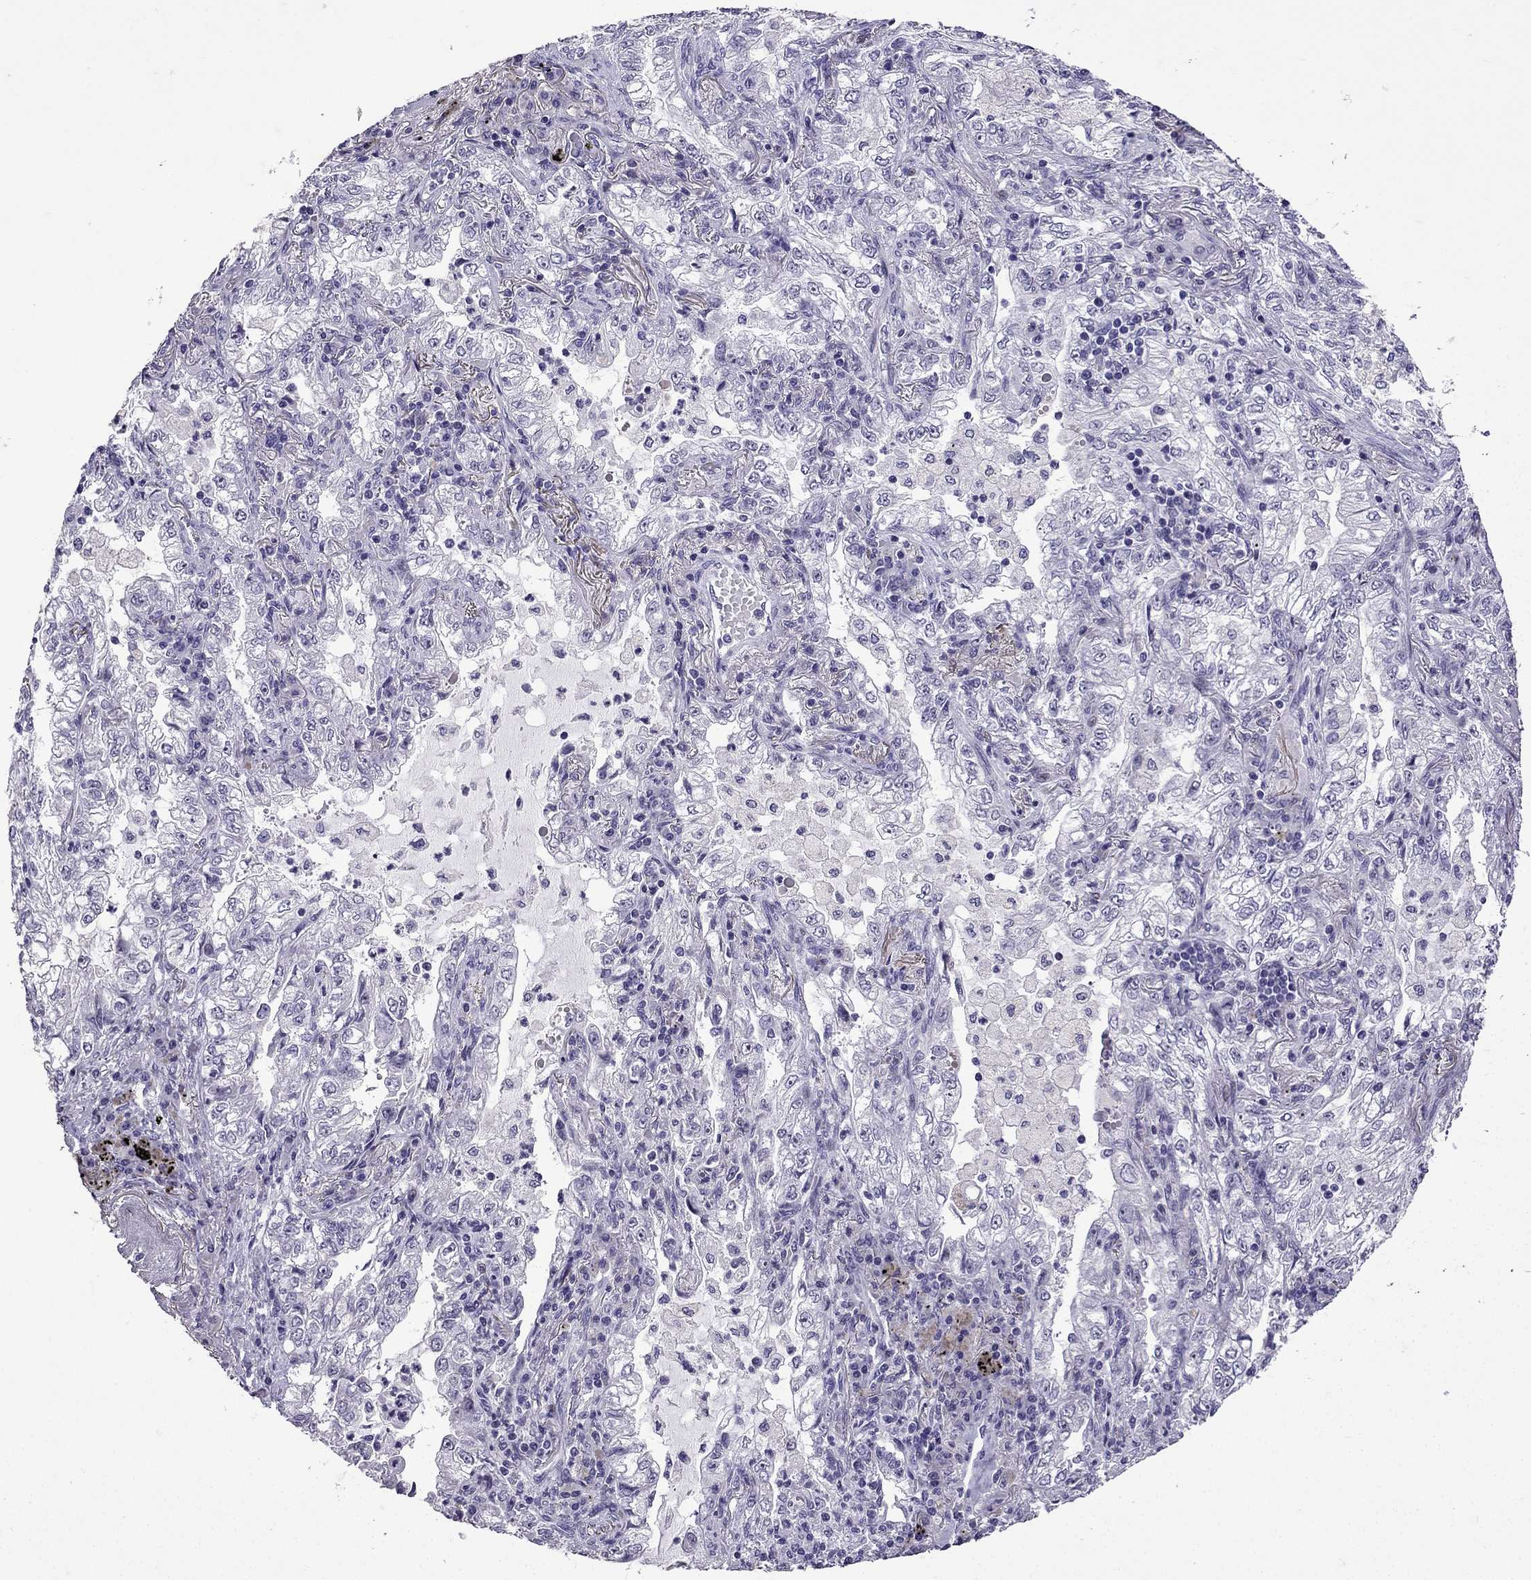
{"staining": {"intensity": "negative", "quantity": "none", "location": "none"}, "tissue": "lung cancer", "cell_type": "Tumor cells", "image_type": "cancer", "snomed": [{"axis": "morphology", "description": "Adenocarcinoma, NOS"}, {"axis": "topography", "description": "Lung"}], "caption": "High magnification brightfield microscopy of lung cancer stained with DAB (brown) and counterstained with hematoxylin (blue): tumor cells show no significant expression.", "gene": "TTN", "patient": {"sex": "female", "age": 73}}